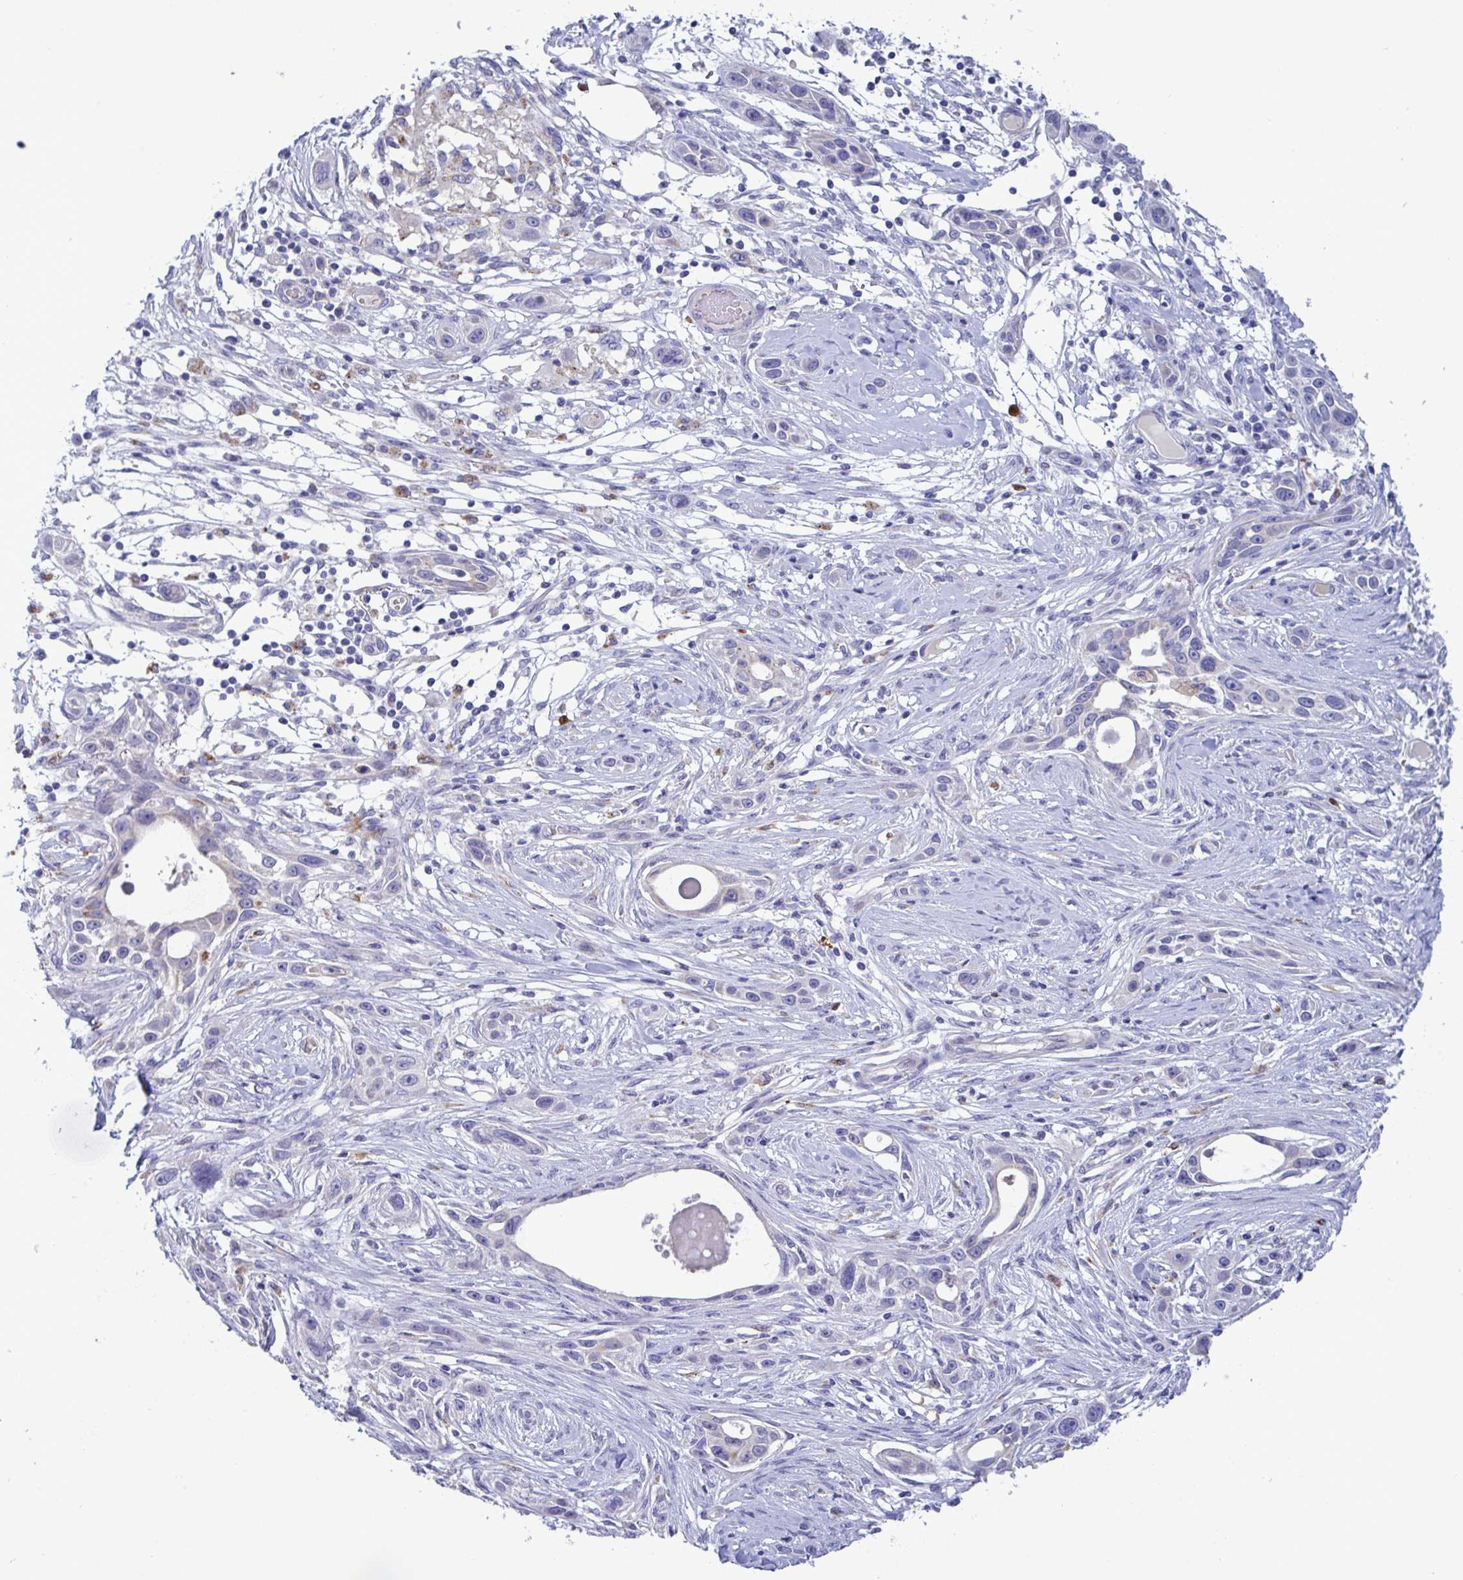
{"staining": {"intensity": "moderate", "quantity": "<25%", "location": "cytoplasmic/membranous"}, "tissue": "skin cancer", "cell_type": "Tumor cells", "image_type": "cancer", "snomed": [{"axis": "morphology", "description": "Squamous cell carcinoma, NOS"}, {"axis": "topography", "description": "Skin"}], "caption": "This photomicrograph demonstrates skin cancer stained with IHC to label a protein in brown. The cytoplasmic/membranous of tumor cells show moderate positivity for the protein. Nuclei are counter-stained blue.", "gene": "TAS2R38", "patient": {"sex": "female", "age": 69}}